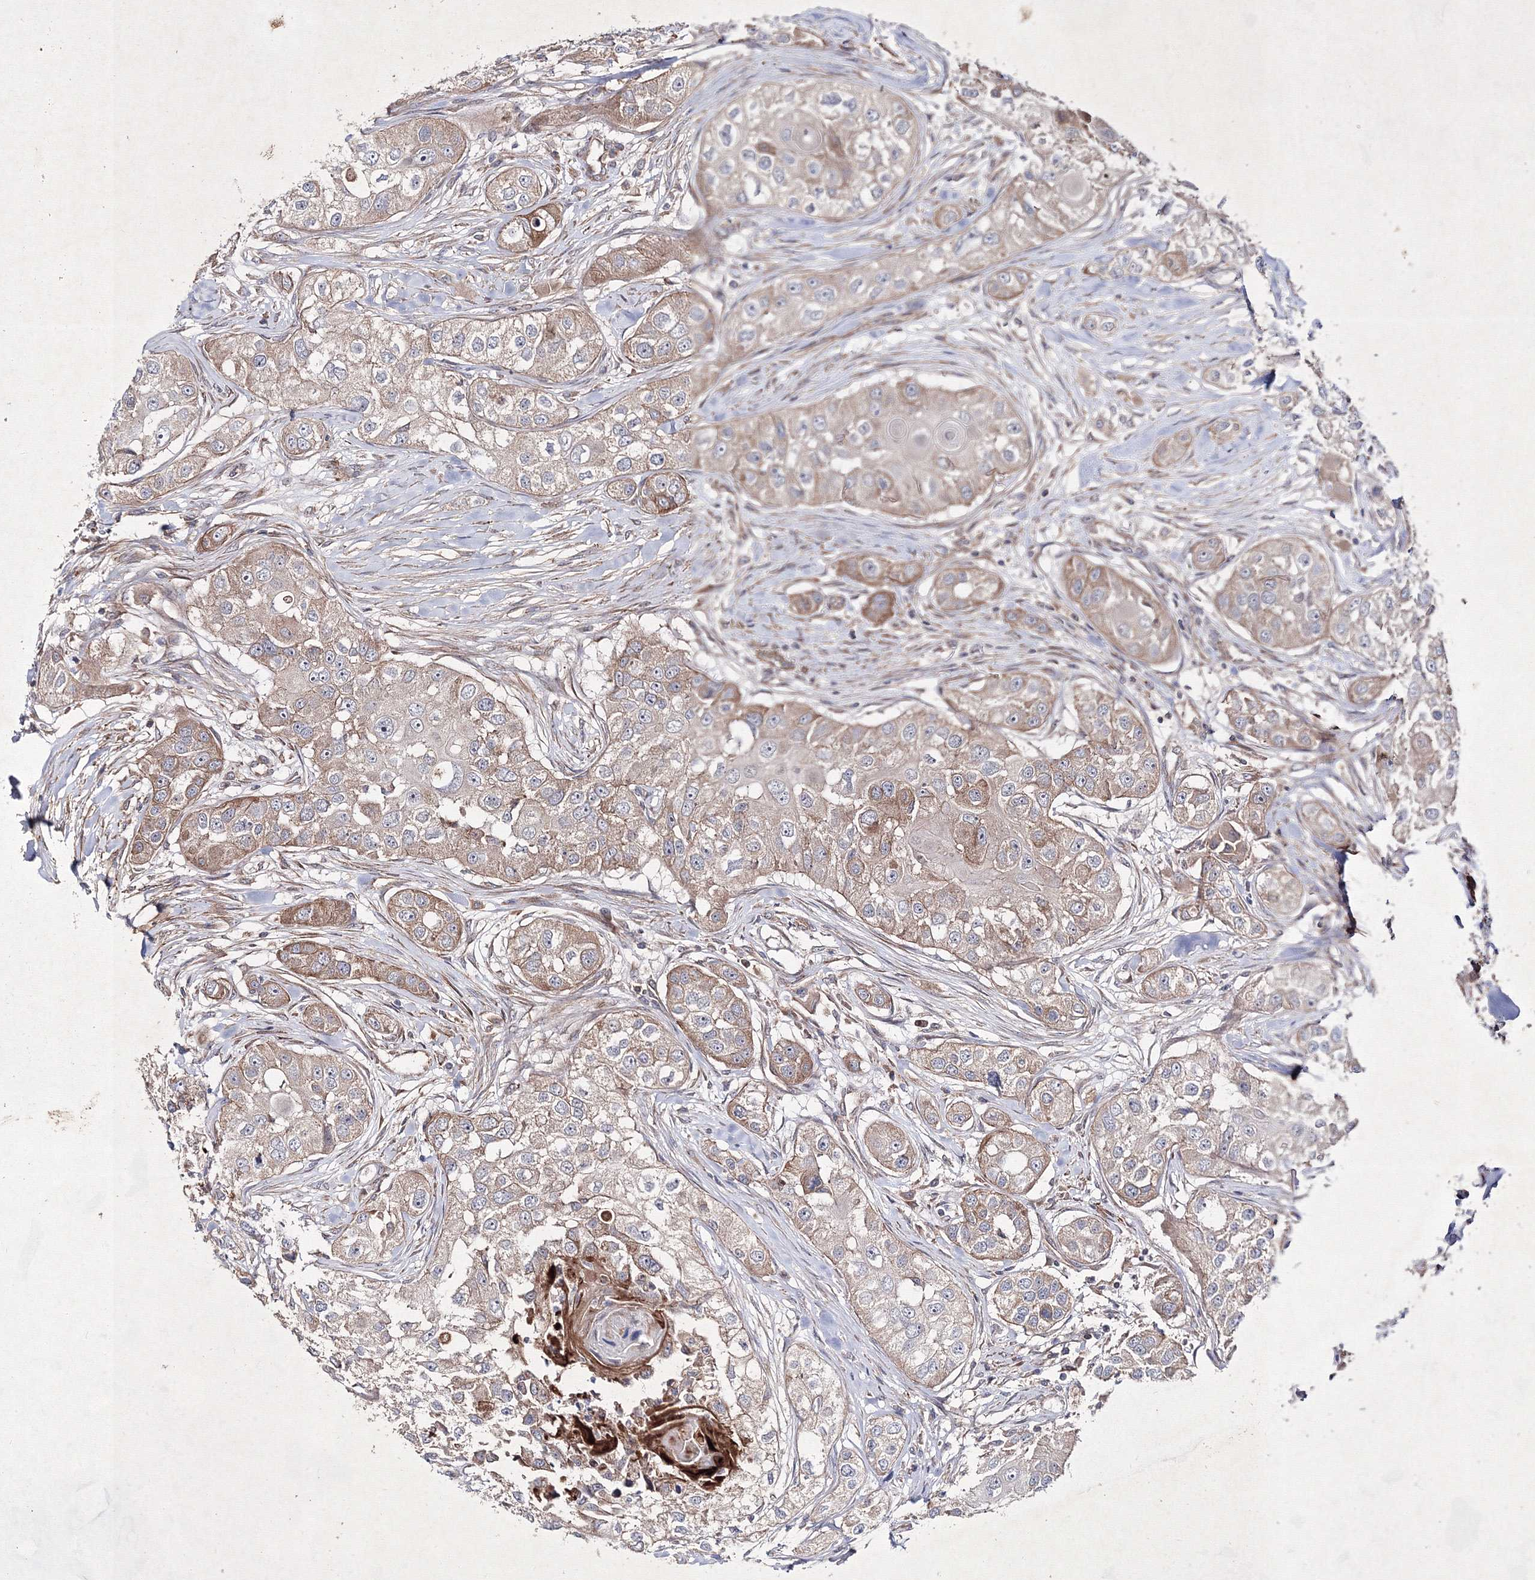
{"staining": {"intensity": "weak", "quantity": ">75%", "location": "cytoplasmic/membranous"}, "tissue": "head and neck cancer", "cell_type": "Tumor cells", "image_type": "cancer", "snomed": [{"axis": "morphology", "description": "Normal tissue, NOS"}, {"axis": "morphology", "description": "Squamous cell carcinoma, NOS"}, {"axis": "topography", "description": "Skeletal muscle"}, {"axis": "topography", "description": "Head-Neck"}], "caption": "A brown stain shows weak cytoplasmic/membranous positivity of a protein in human squamous cell carcinoma (head and neck) tumor cells.", "gene": "GFM1", "patient": {"sex": "male", "age": 51}}